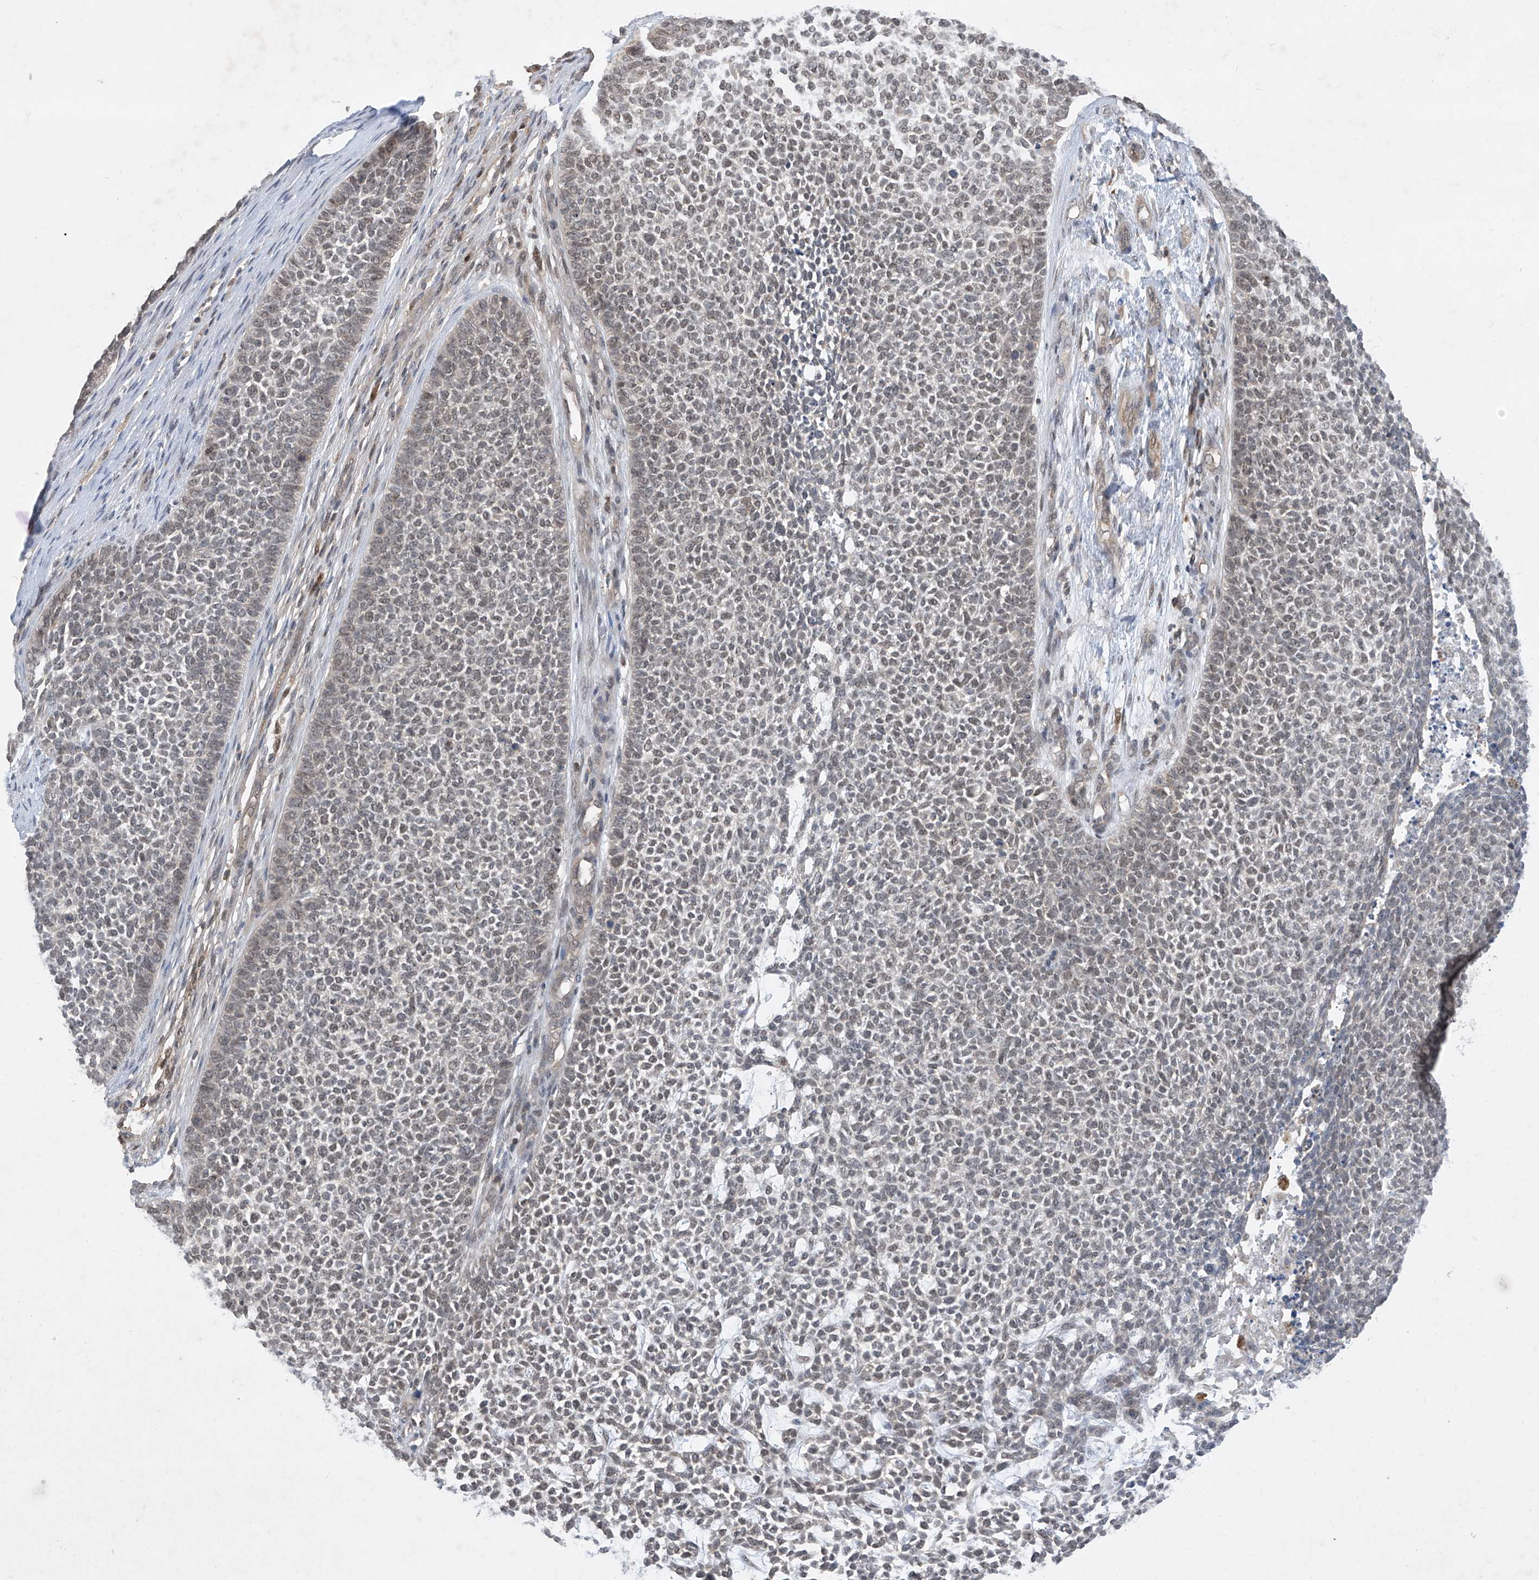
{"staining": {"intensity": "negative", "quantity": "none", "location": "none"}, "tissue": "skin cancer", "cell_type": "Tumor cells", "image_type": "cancer", "snomed": [{"axis": "morphology", "description": "Basal cell carcinoma"}, {"axis": "topography", "description": "Skin"}], "caption": "Immunohistochemistry (IHC) photomicrograph of neoplastic tissue: skin cancer stained with DAB shows no significant protein positivity in tumor cells.", "gene": "ZNF358", "patient": {"sex": "female", "age": 84}}